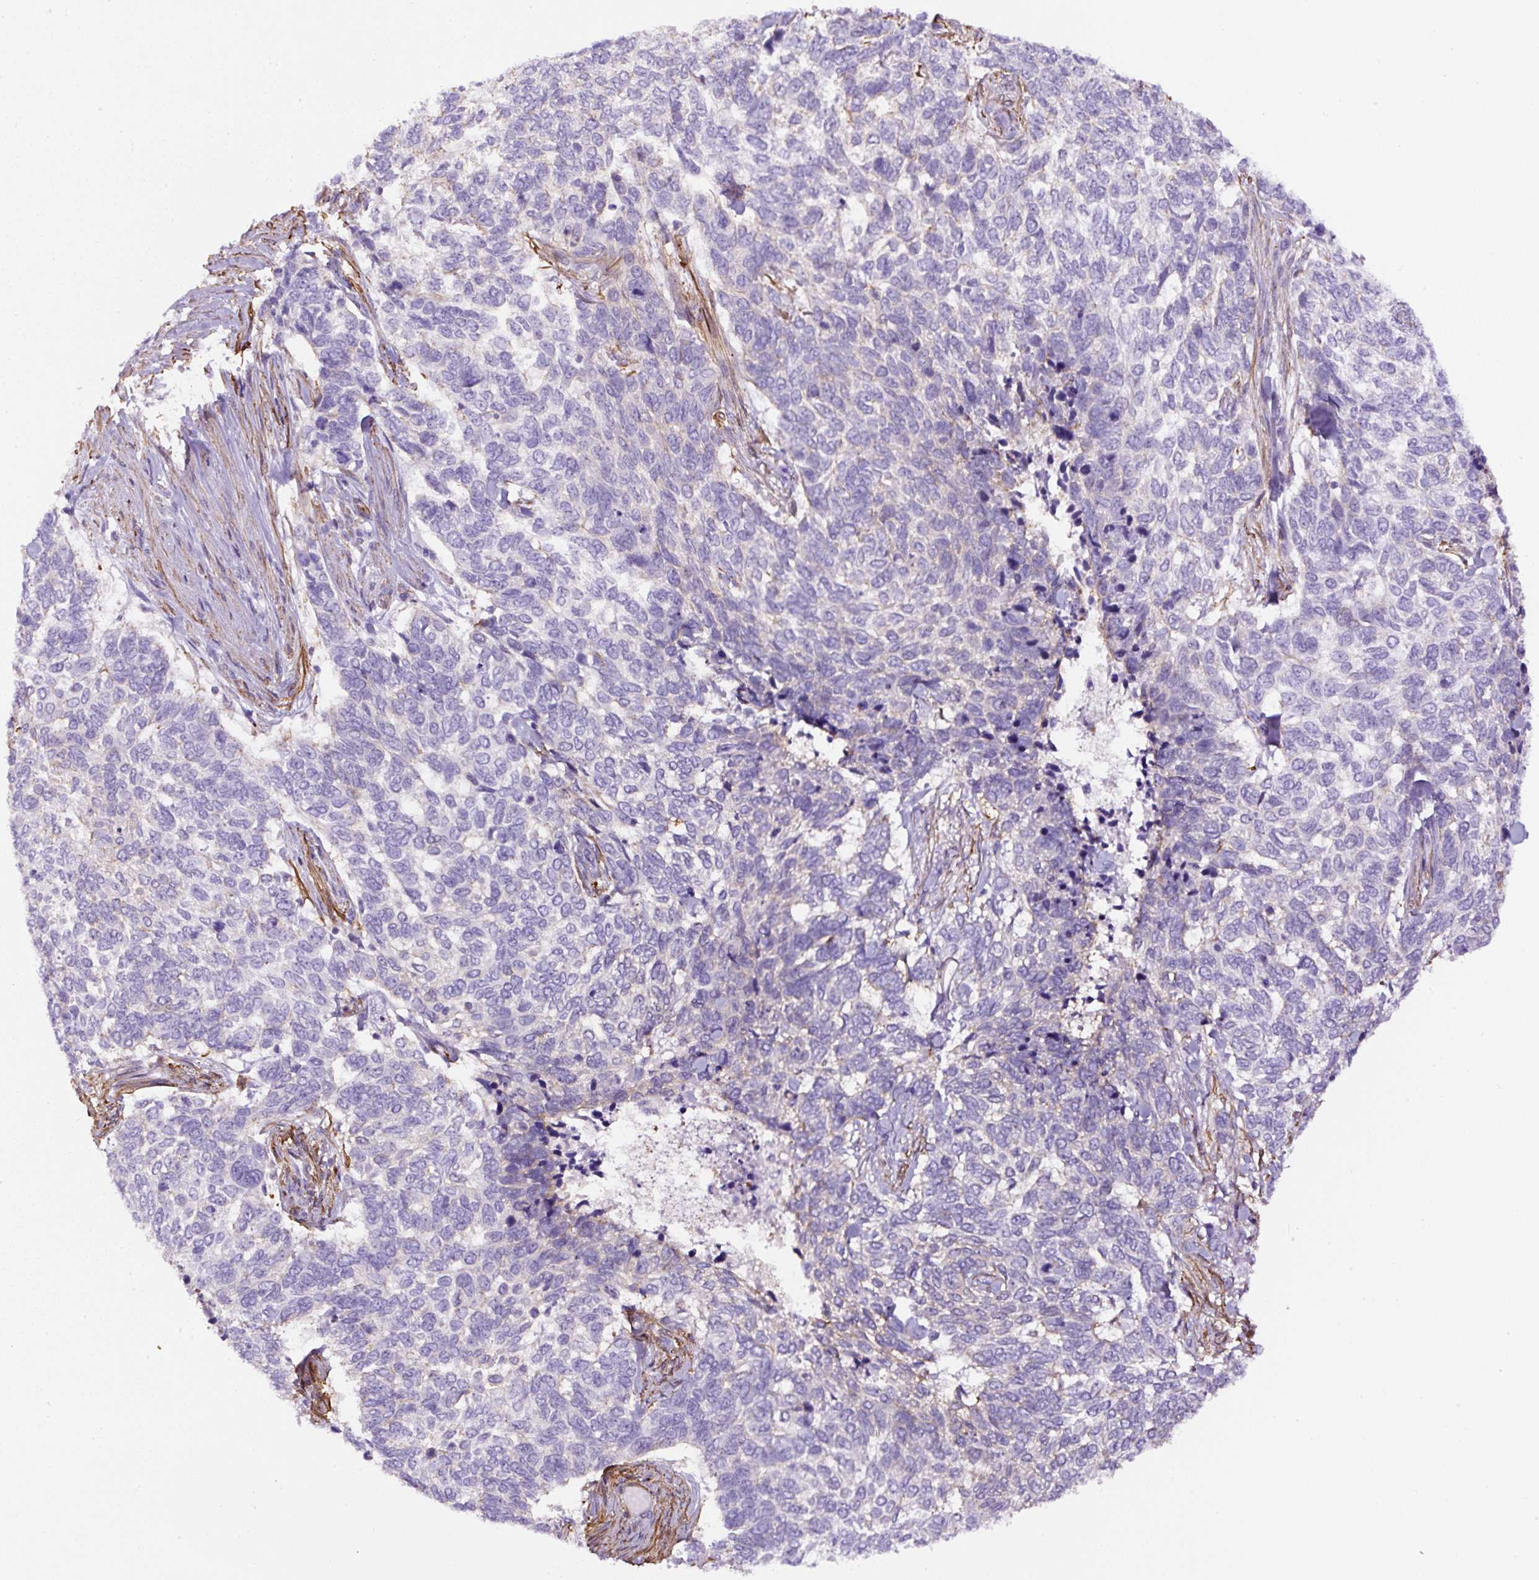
{"staining": {"intensity": "negative", "quantity": "none", "location": "none"}, "tissue": "skin cancer", "cell_type": "Tumor cells", "image_type": "cancer", "snomed": [{"axis": "morphology", "description": "Basal cell carcinoma"}, {"axis": "topography", "description": "Skin"}], "caption": "A high-resolution histopathology image shows IHC staining of skin cancer (basal cell carcinoma), which demonstrates no significant staining in tumor cells. Nuclei are stained in blue.", "gene": "B3GALT5", "patient": {"sex": "female", "age": 65}}